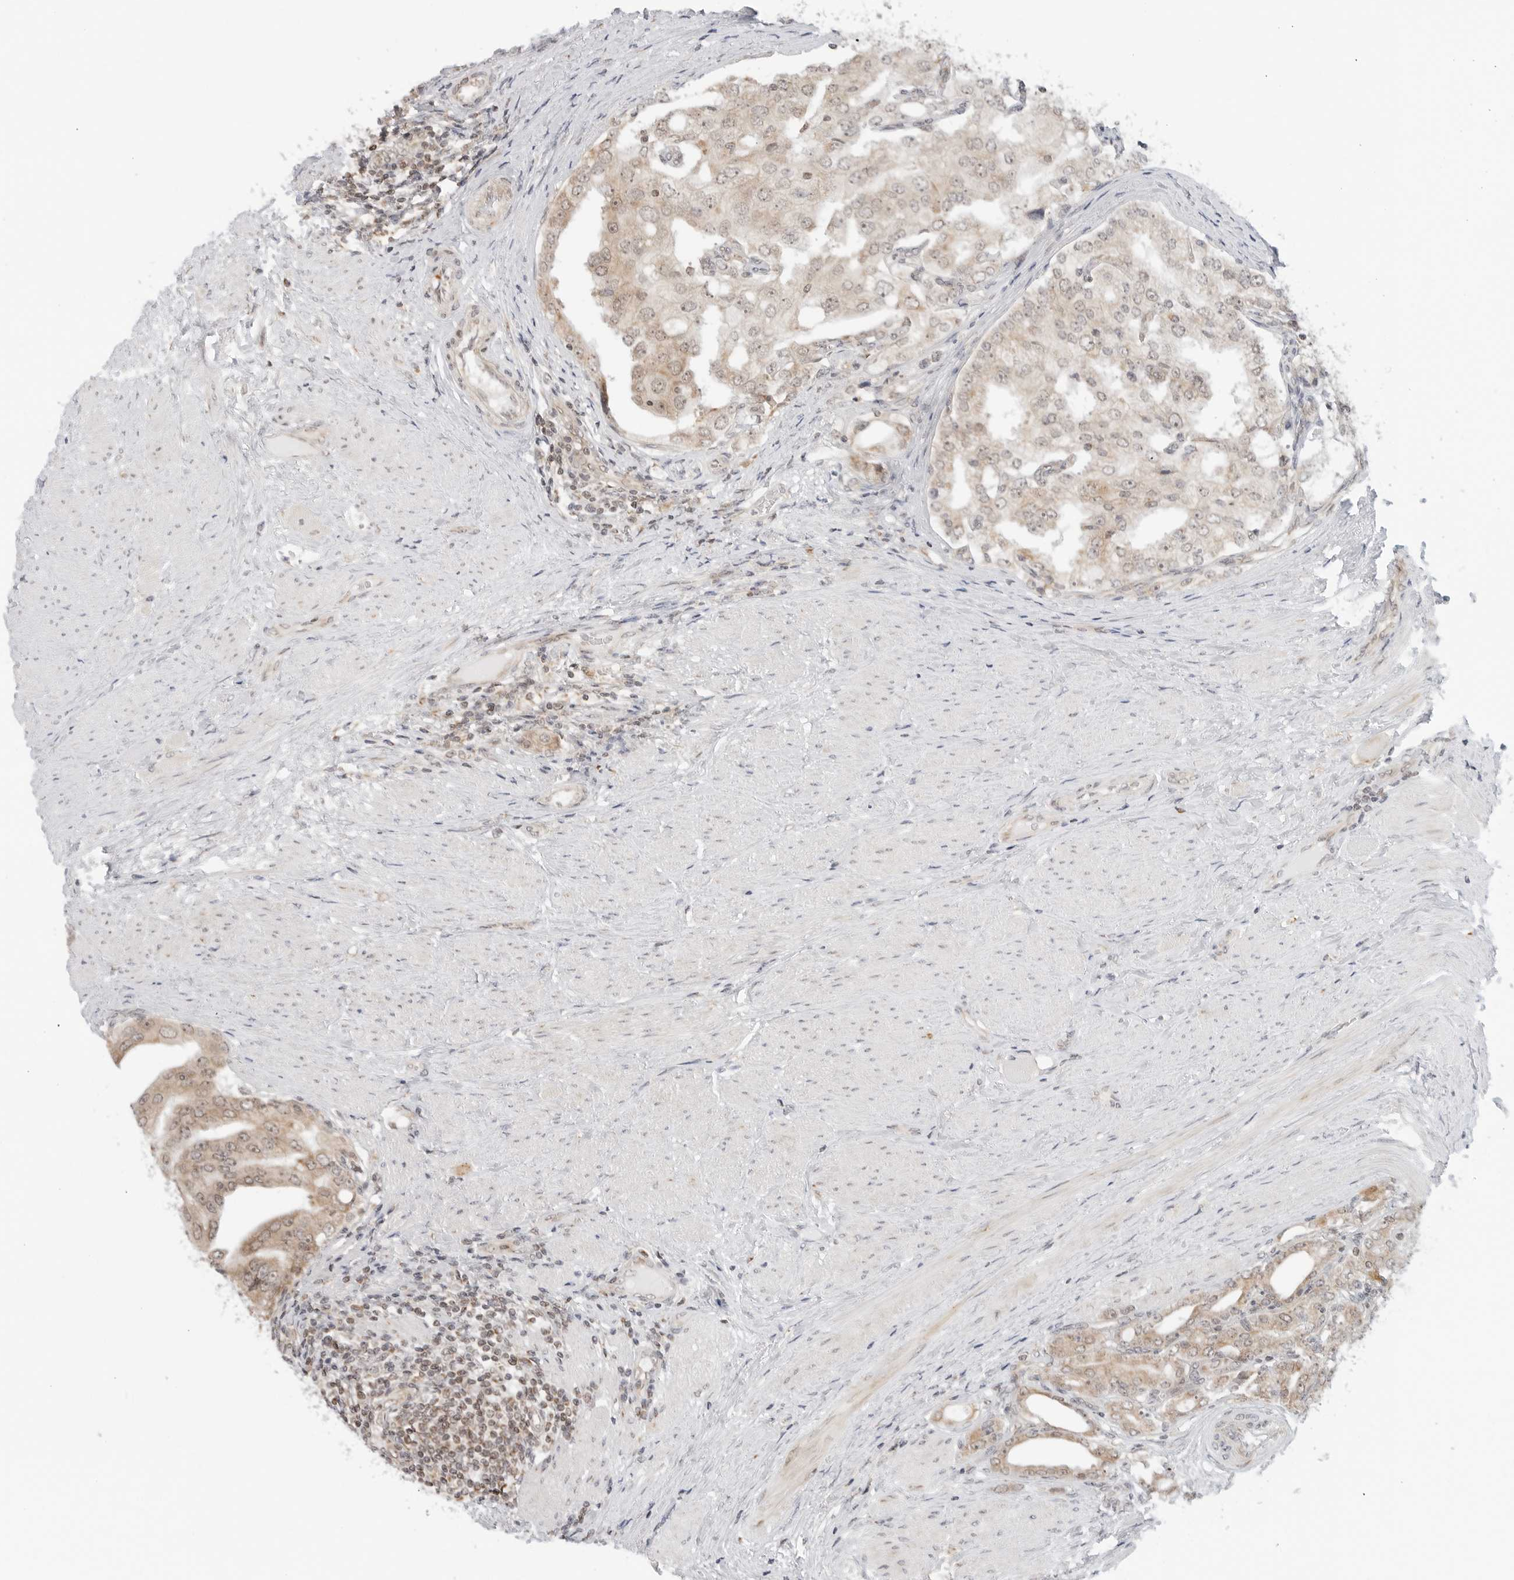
{"staining": {"intensity": "moderate", "quantity": "25%-75%", "location": "cytoplasmic/membranous,nuclear"}, "tissue": "prostate cancer", "cell_type": "Tumor cells", "image_type": "cancer", "snomed": [{"axis": "morphology", "description": "Adenocarcinoma, High grade"}, {"axis": "topography", "description": "Prostate"}], "caption": "Approximately 25%-75% of tumor cells in human high-grade adenocarcinoma (prostate) demonstrate moderate cytoplasmic/membranous and nuclear protein expression as visualized by brown immunohistochemical staining.", "gene": "POLR3GL", "patient": {"sex": "male", "age": 50}}